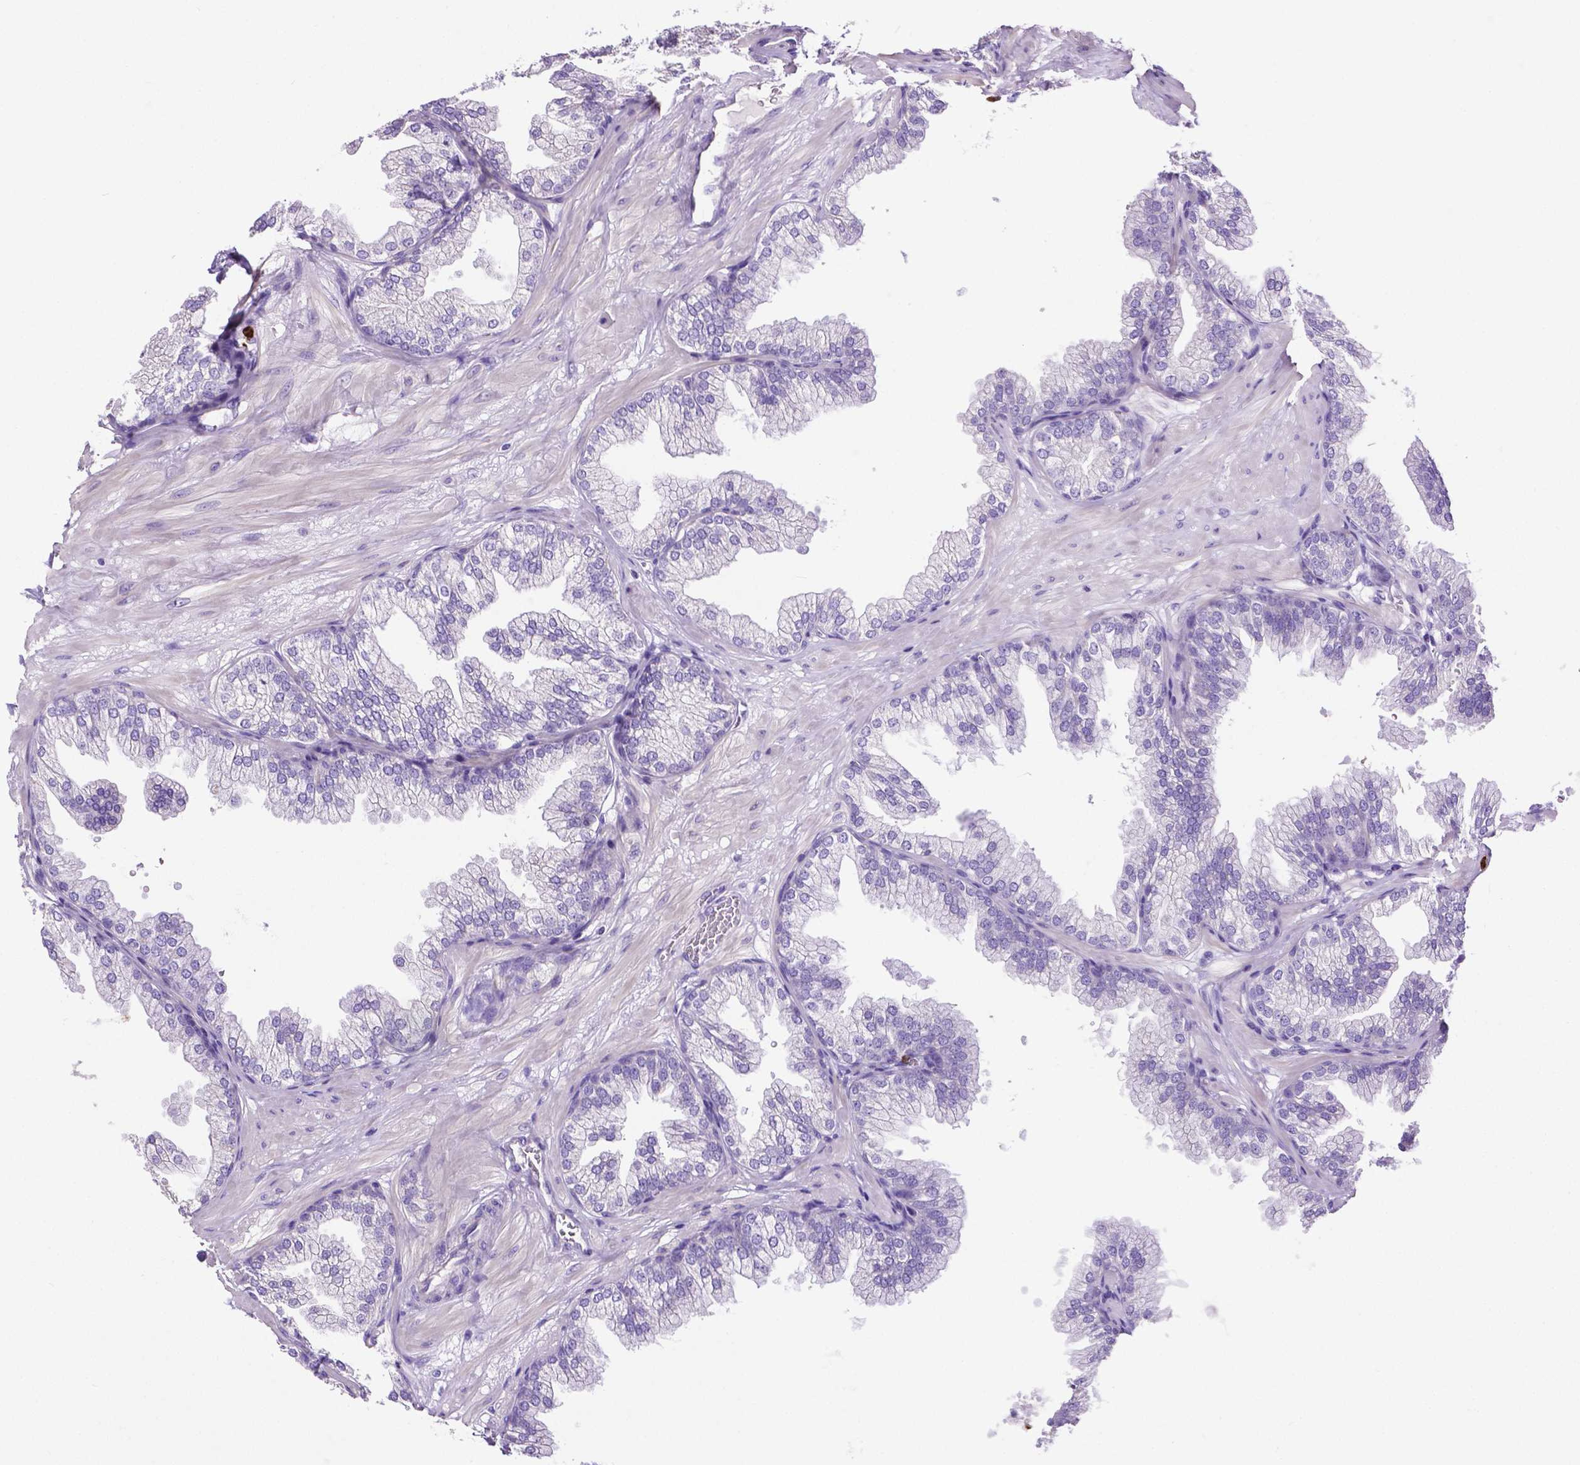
{"staining": {"intensity": "negative", "quantity": "none", "location": "none"}, "tissue": "prostate", "cell_type": "Glandular cells", "image_type": "normal", "snomed": [{"axis": "morphology", "description": "Normal tissue, NOS"}, {"axis": "topography", "description": "Prostate"}], "caption": "DAB immunohistochemical staining of benign human prostate displays no significant staining in glandular cells.", "gene": "MMP9", "patient": {"sex": "male", "age": 37}}